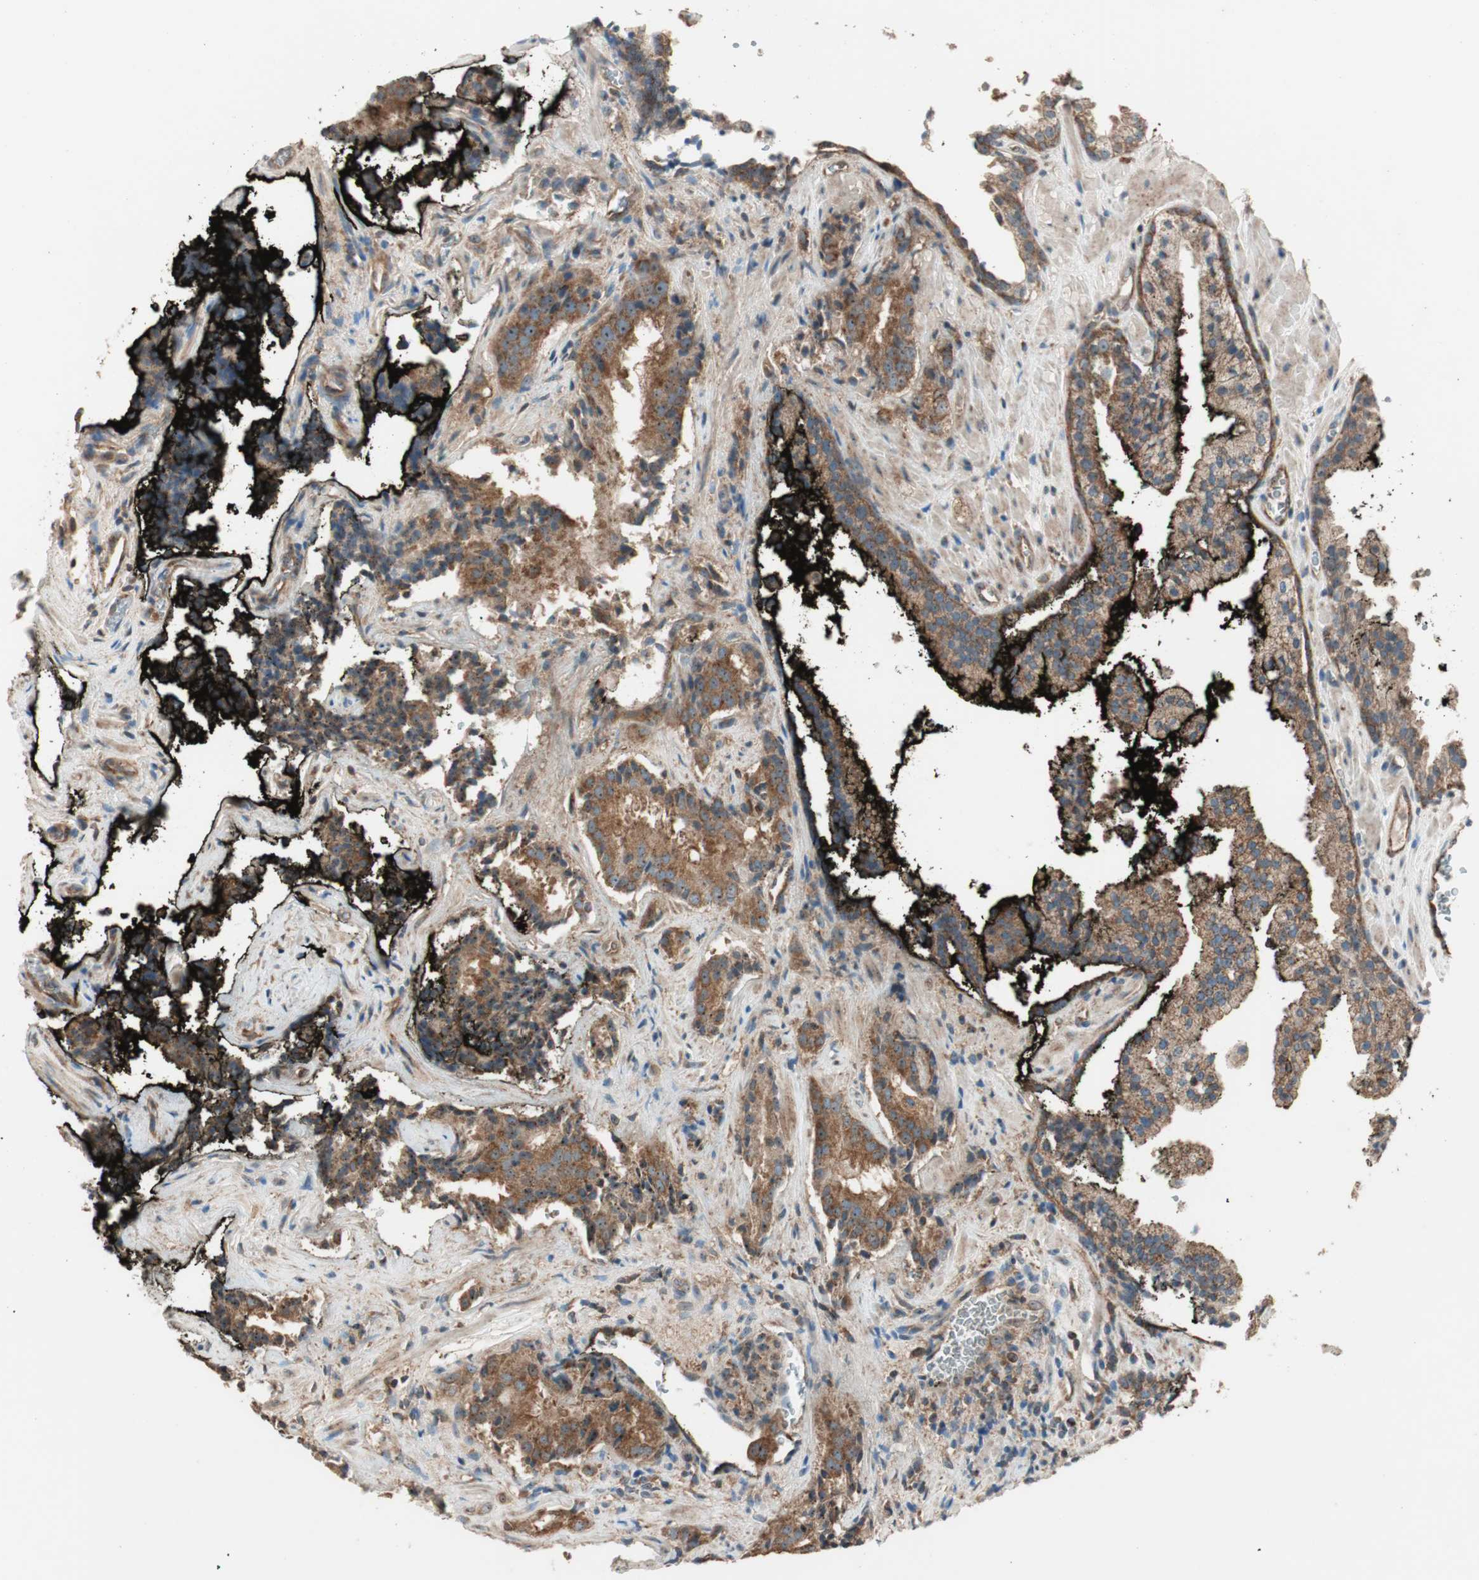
{"staining": {"intensity": "moderate", "quantity": ">75%", "location": "cytoplasmic/membranous,nuclear"}, "tissue": "prostate cancer", "cell_type": "Tumor cells", "image_type": "cancer", "snomed": [{"axis": "morphology", "description": "Adenocarcinoma, High grade"}, {"axis": "topography", "description": "Prostate"}], "caption": "Adenocarcinoma (high-grade) (prostate) tissue demonstrates moderate cytoplasmic/membranous and nuclear staining in about >75% of tumor cells", "gene": "CC2D1A", "patient": {"sex": "male", "age": 58}}